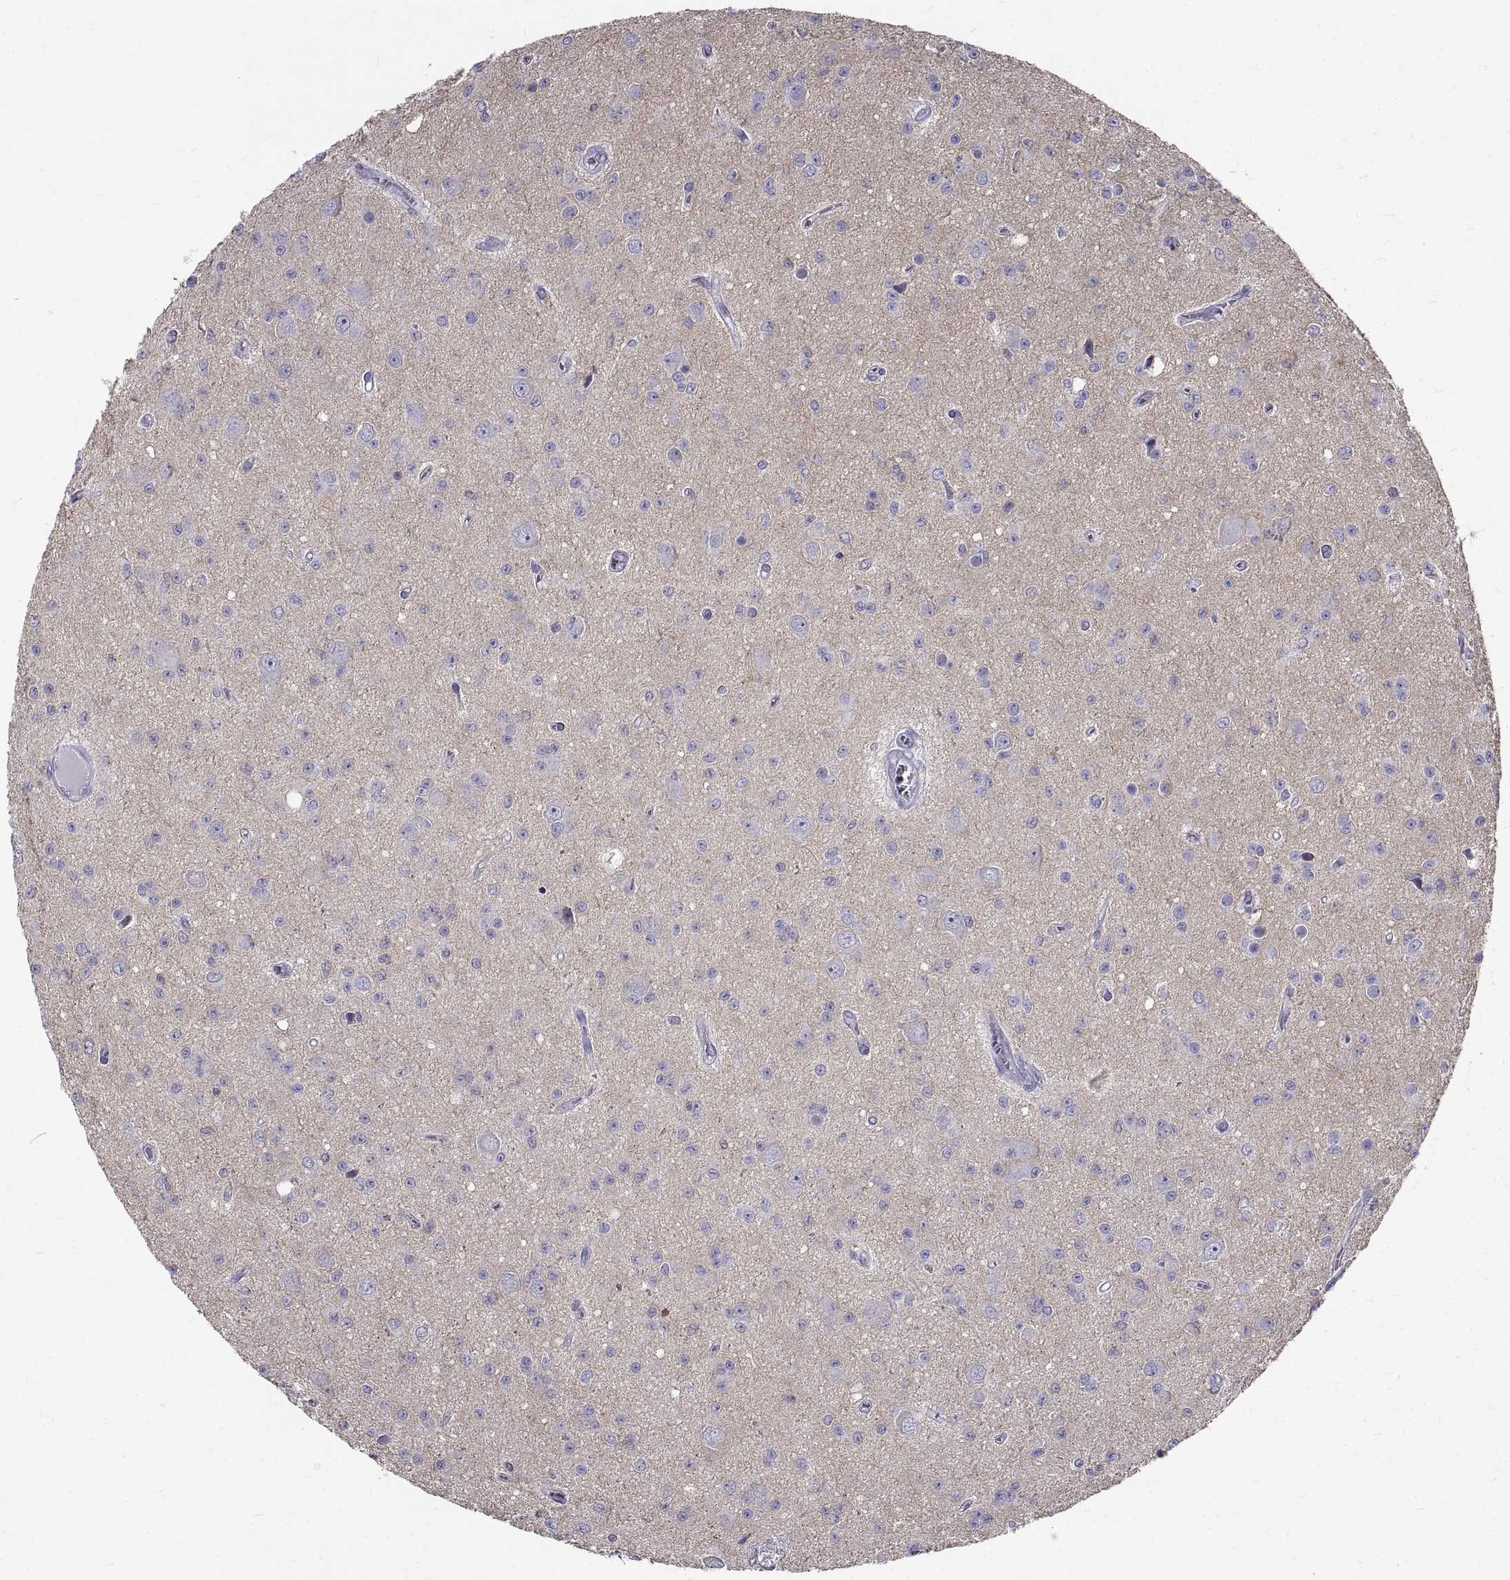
{"staining": {"intensity": "negative", "quantity": "none", "location": "none"}, "tissue": "glioma", "cell_type": "Tumor cells", "image_type": "cancer", "snomed": [{"axis": "morphology", "description": "Glioma, malignant, Low grade"}, {"axis": "topography", "description": "Brain"}], "caption": "IHC image of human malignant glioma (low-grade) stained for a protein (brown), which displays no staining in tumor cells.", "gene": "GNG12", "patient": {"sex": "female", "age": 45}}